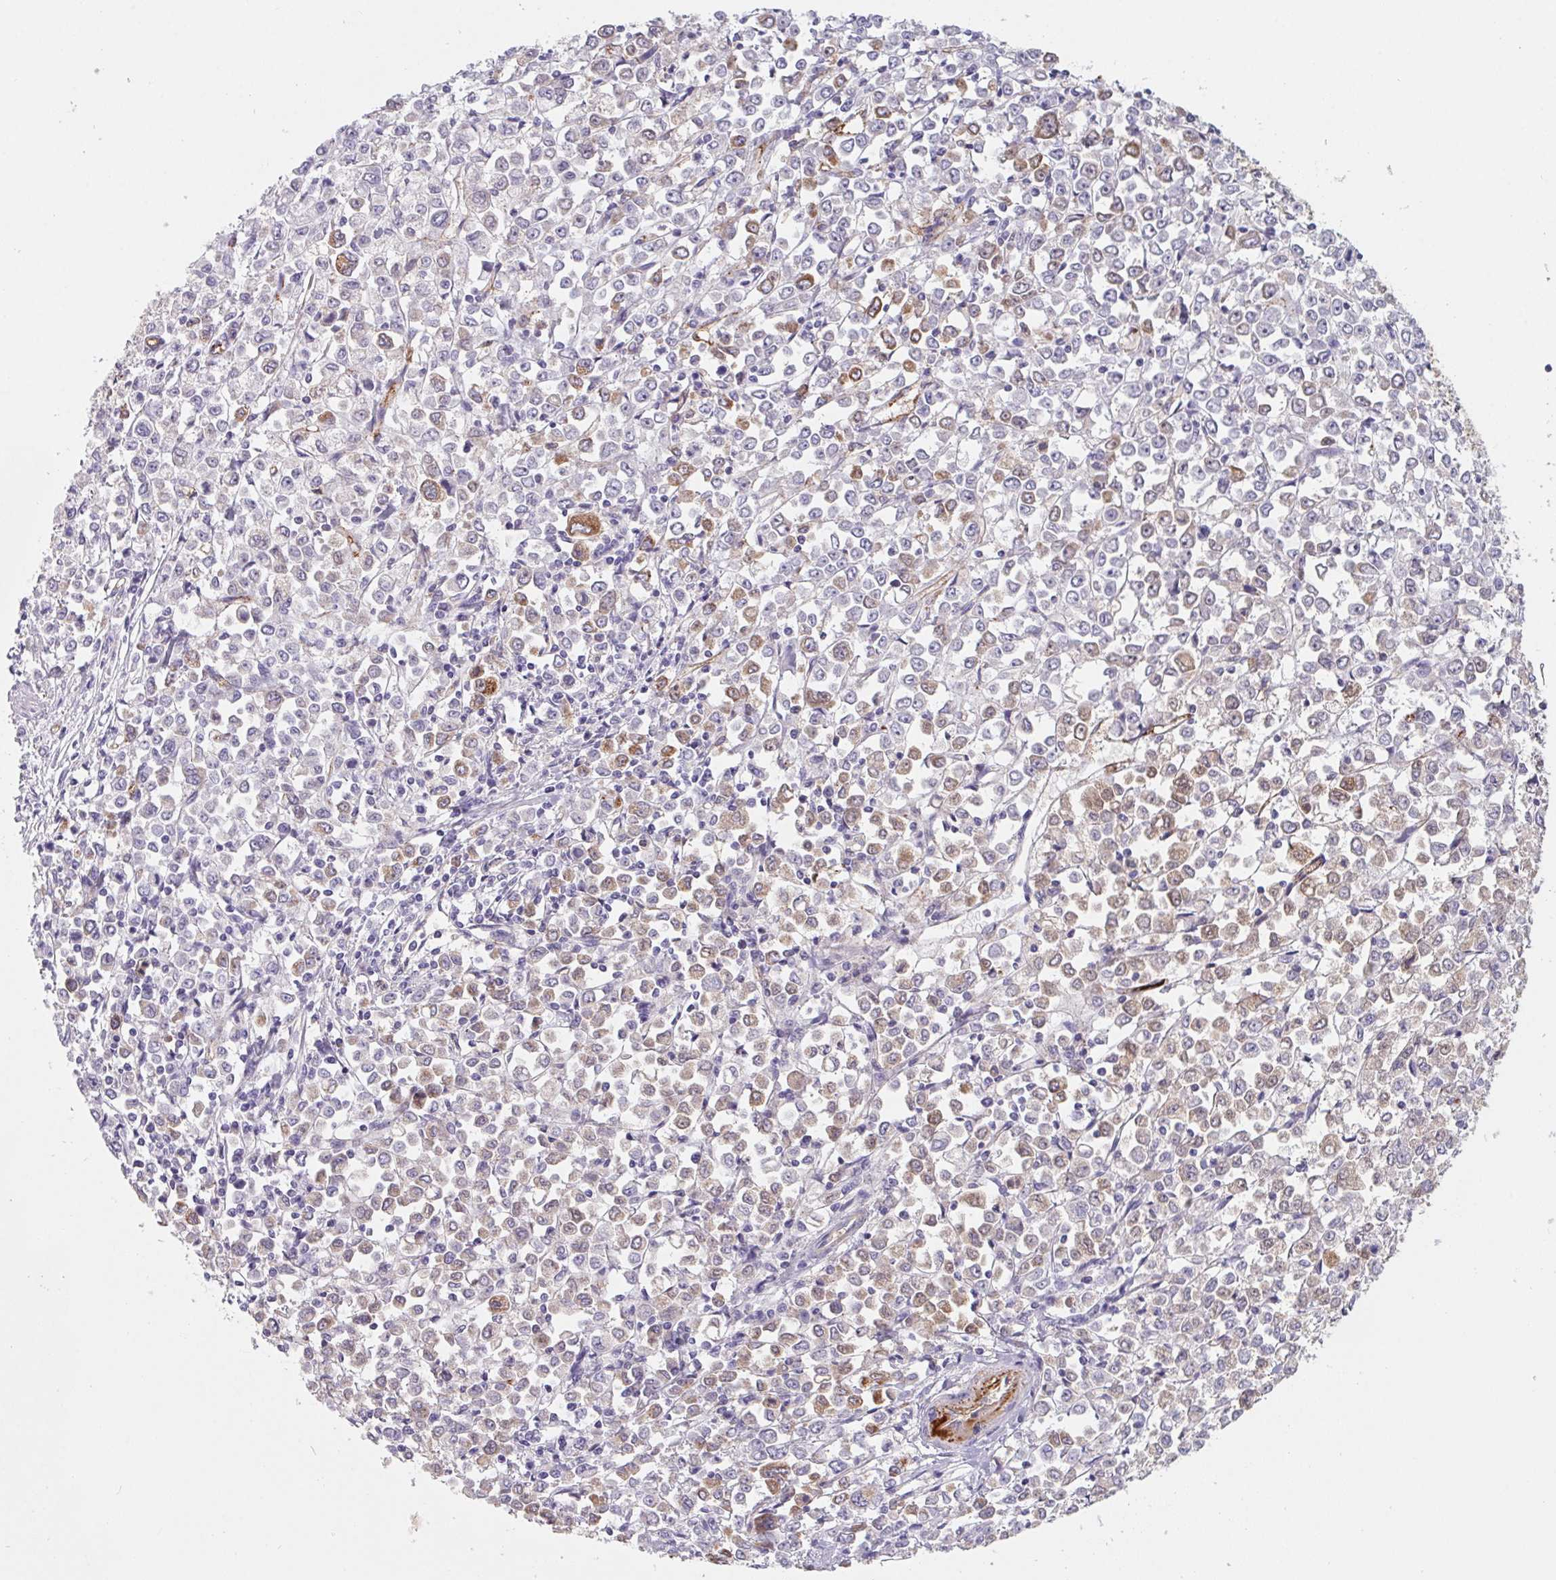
{"staining": {"intensity": "weak", "quantity": "<25%", "location": "cytoplasmic/membranous"}, "tissue": "stomach cancer", "cell_type": "Tumor cells", "image_type": "cancer", "snomed": [{"axis": "morphology", "description": "Adenocarcinoma, NOS"}, {"axis": "topography", "description": "Stomach, upper"}], "caption": "This is a photomicrograph of IHC staining of stomach cancer (adenocarcinoma), which shows no staining in tumor cells. (Stains: DAB (3,3'-diaminobenzidine) IHC with hematoxylin counter stain, Microscopy: brightfield microscopy at high magnification).", "gene": "LPA", "patient": {"sex": "male", "age": 70}}